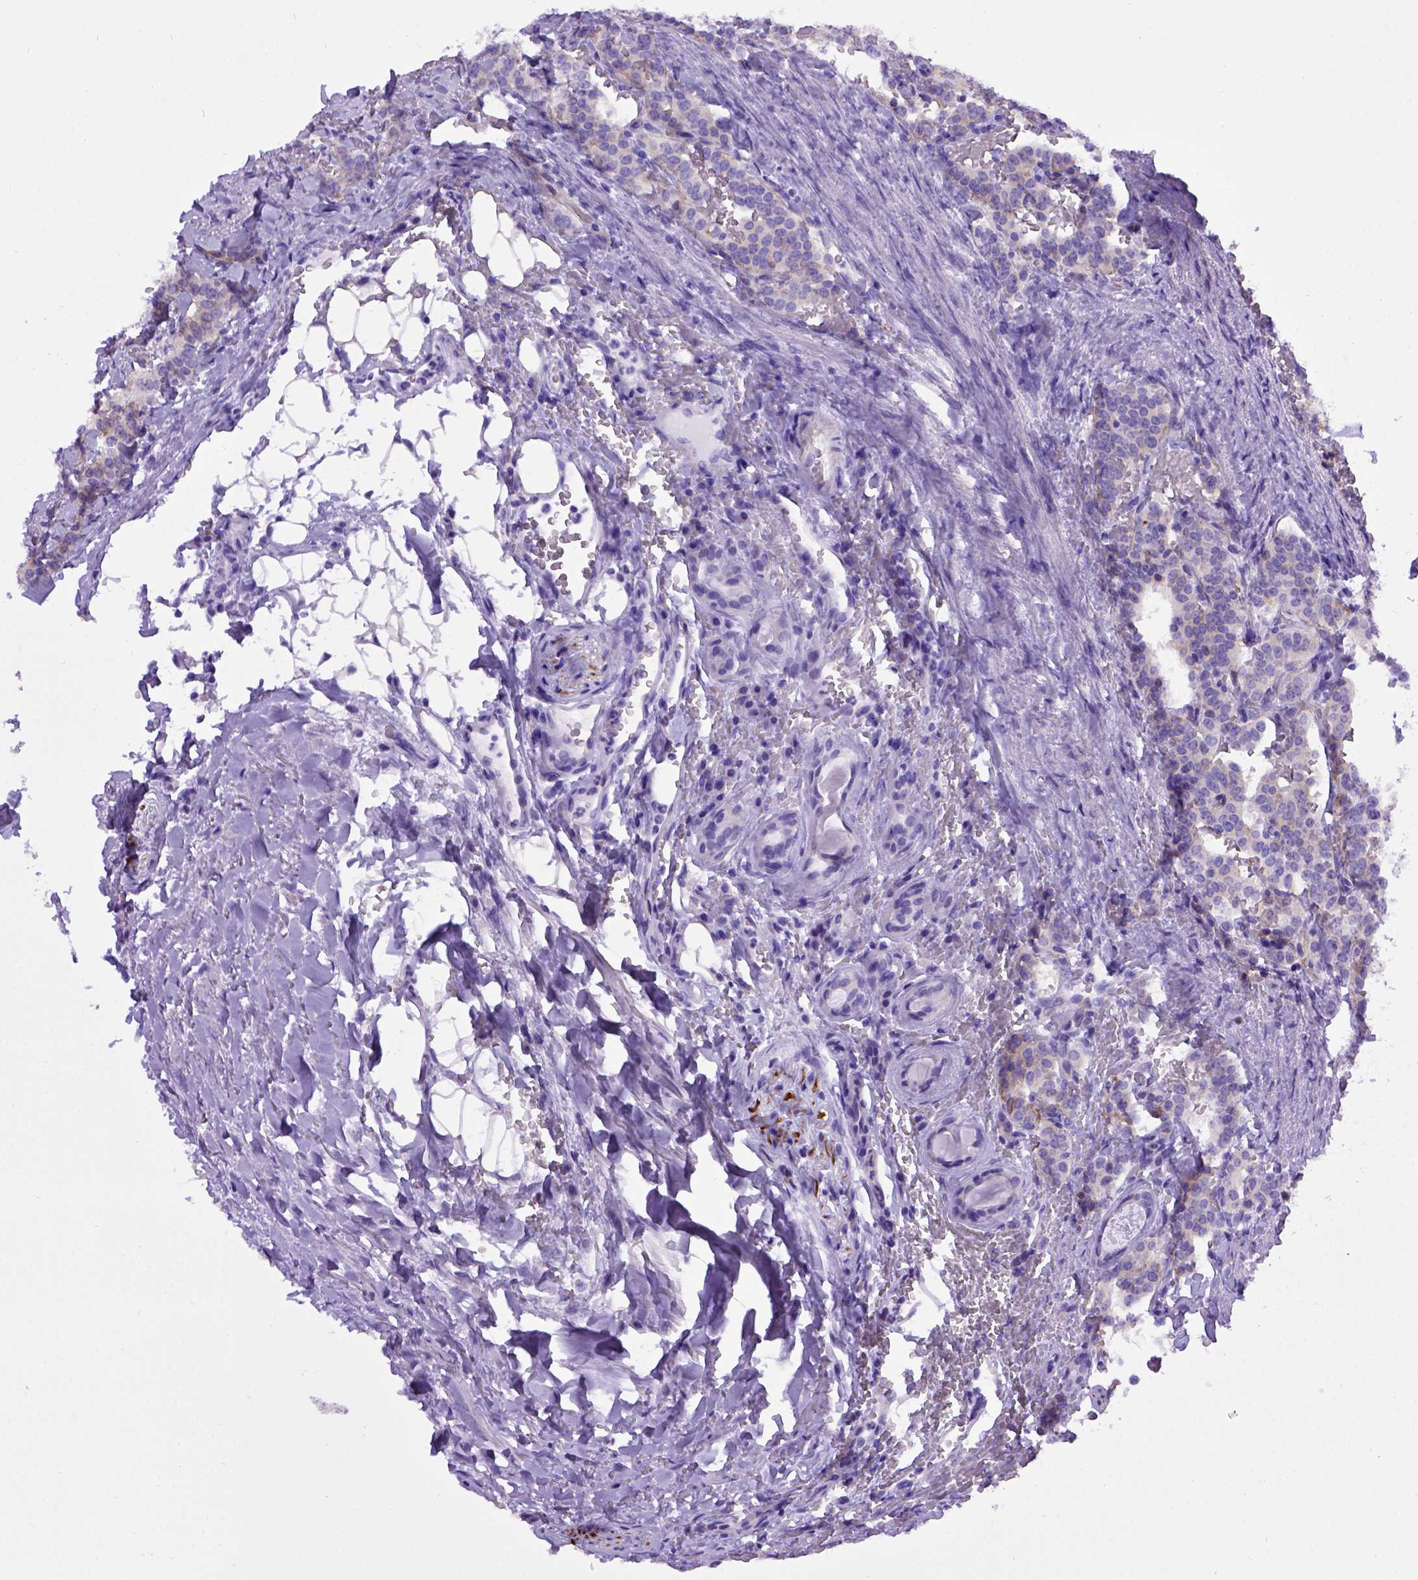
{"staining": {"intensity": "negative", "quantity": "none", "location": "none"}, "tissue": "carcinoid", "cell_type": "Tumor cells", "image_type": "cancer", "snomed": [{"axis": "morphology", "description": "Carcinoid, malignant, NOS"}, {"axis": "topography", "description": "Lung"}], "caption": "Tumor cells show no significant positivity in carcinoid. (DAB immunohistochemistry visualized using brightfield microscopy, high magnification).", "gene": "ADAM12", "patient": {"sex": "female", "age": 46}}